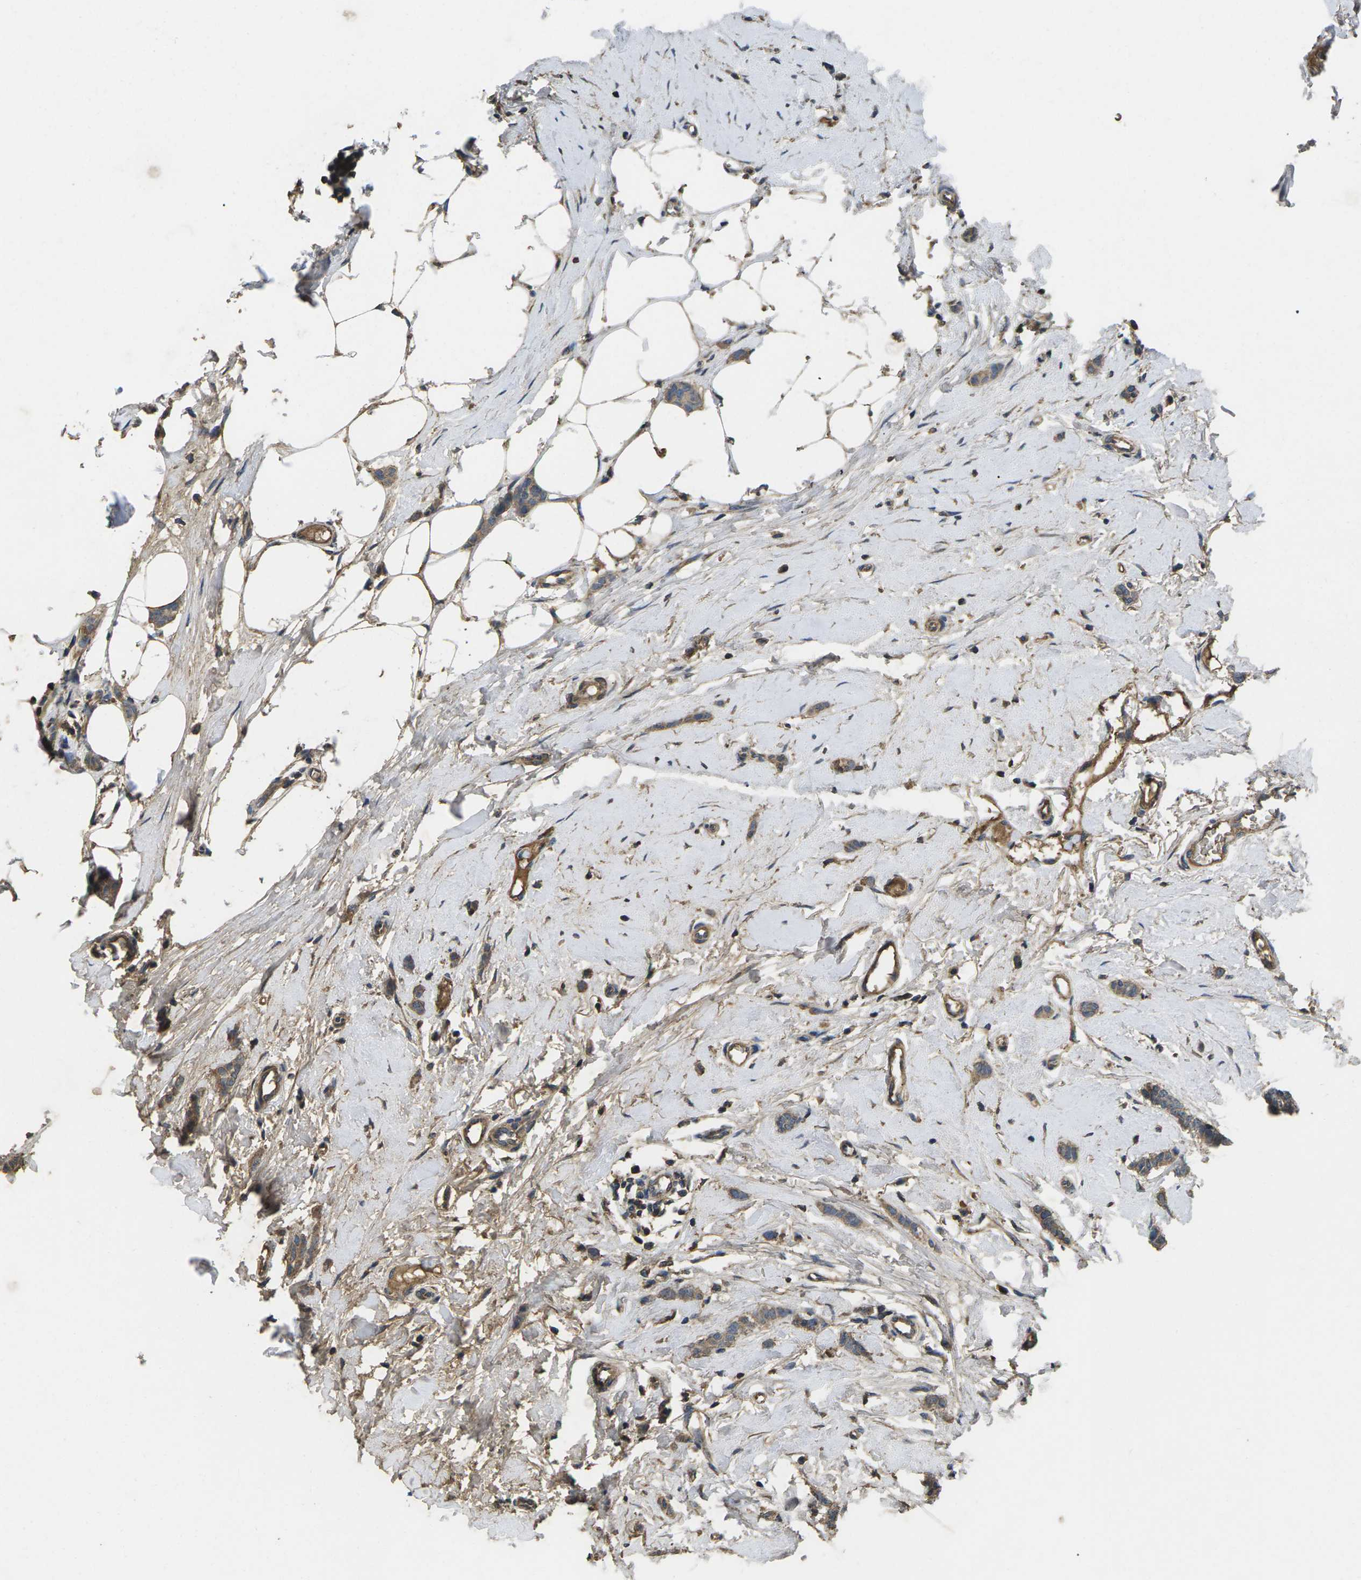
{"staining": {"intensity": "weak", "quantity": ">75%", "location": "cytoplasmic/membranous"}, "tissue": "breast cancer", "cell_type": "Tumor cells", "image_type": "cancer", "snomed": [{"axis": "morphology", "description": "Lobular carcinoma"}, {"axis": "topography", "description": "Skin"}, {"axis": "topography", "description": "Breast"}], "caption": "Brown immunohistochemical staining in breast cancer (lobular carcinoma) shows weak cytoplasmic/membranous expression in approximately >75% of tumor cells. (brown staining indicates protein expression, while blue staining denotes nuclei).", "gene": "B4GAT1", "patient": {"sex": "female", "age": 46}}